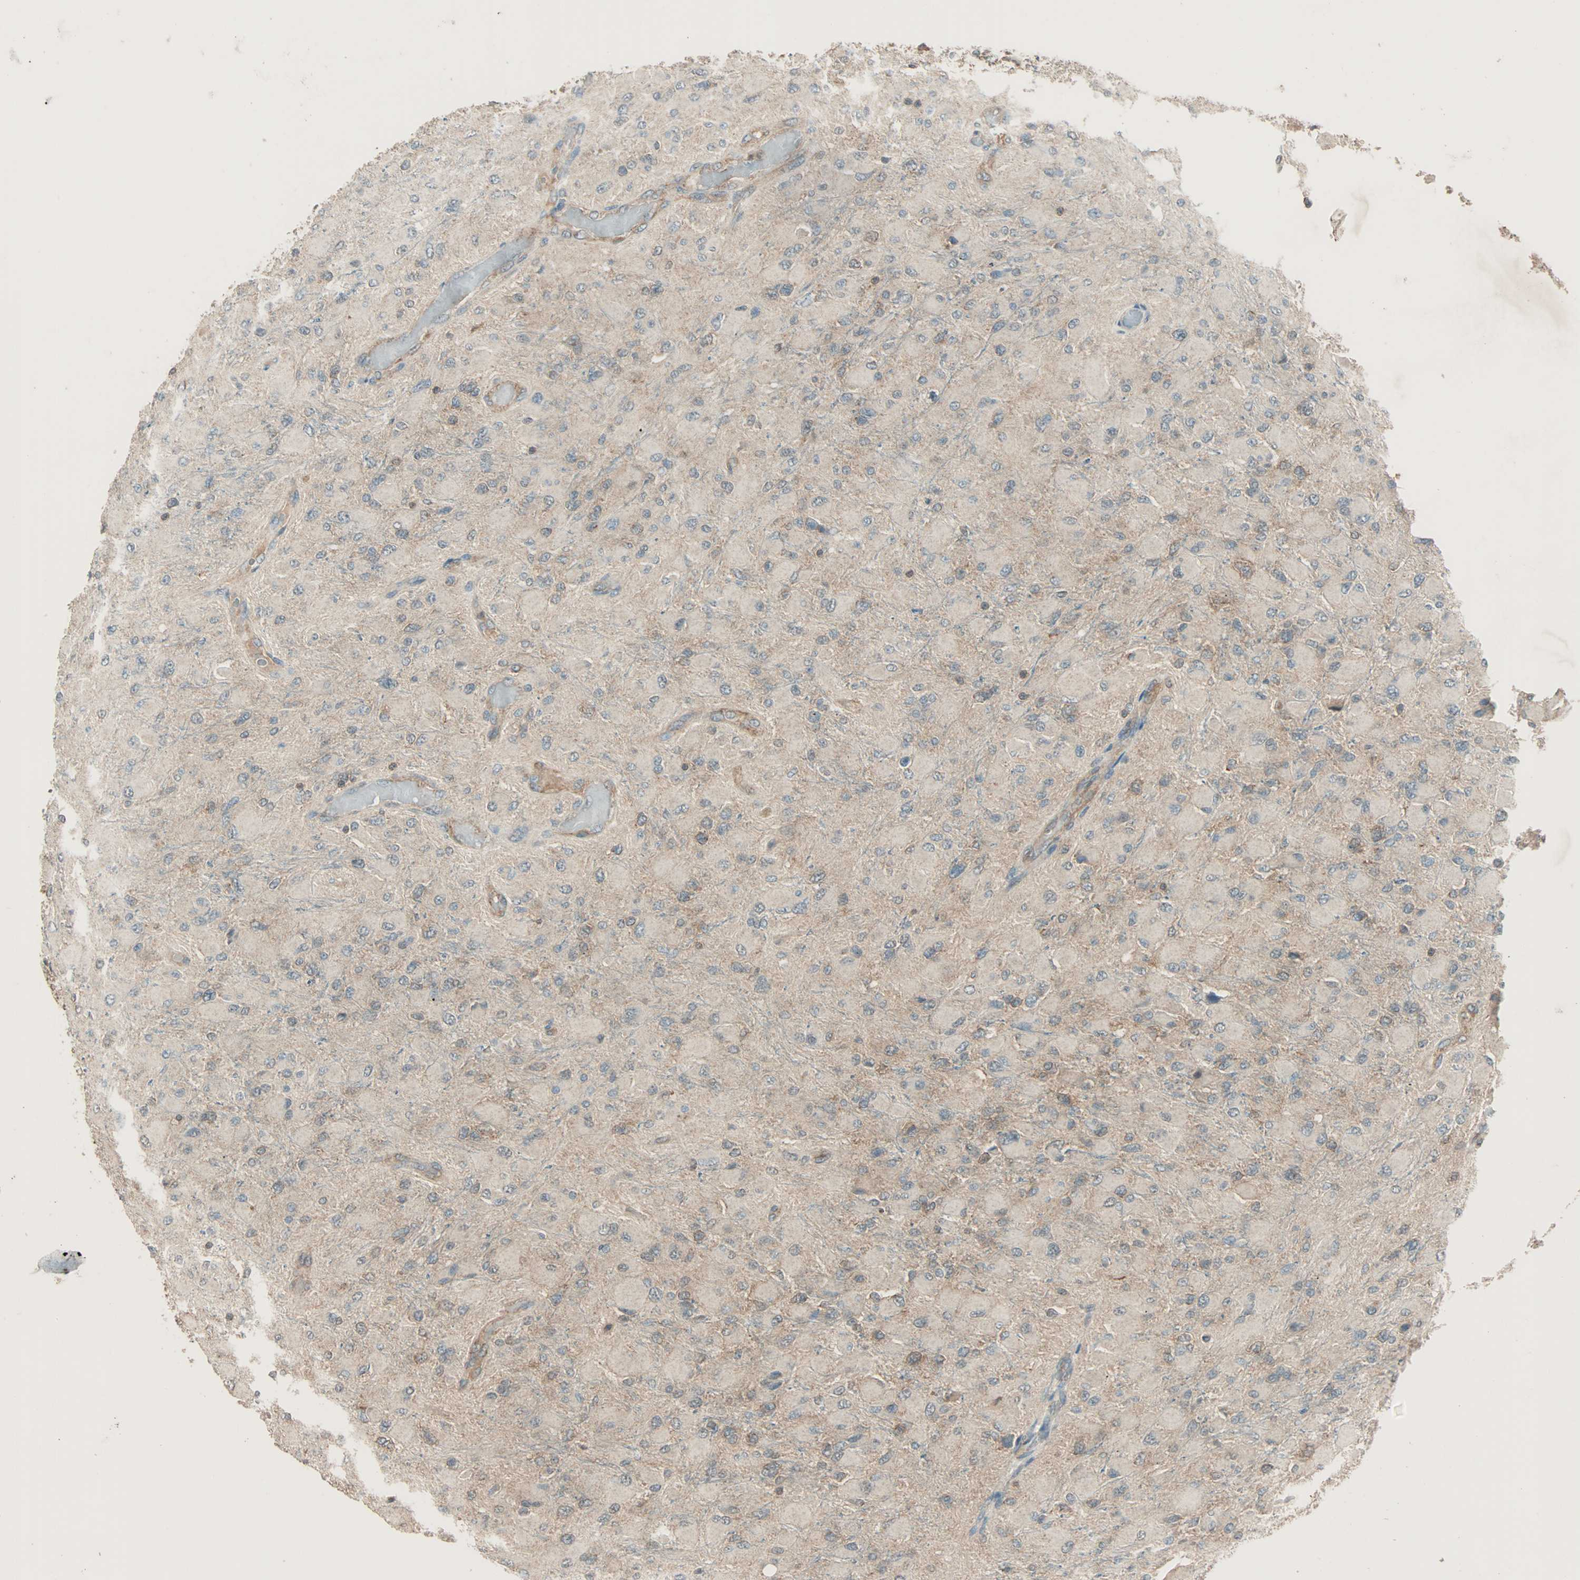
{"staining": {"intensity": "weak", "quantity": "25%-75%", "location": "cytoplasmic/membranous"}, "tissue": "glioma", "cell_type": "Tumor cells", "image_type": "cancer", "snomed": [{"axis": "morphology", "description": "Glioma, malignant, High grade"}, {"axis": "topography", "description": "Cerebral cortex"}], "caption": "An image showing weak cytoplasmic/membranous expression in about 25%-75% of tumor cells in malignant high-grade glioma, as visualized by brown immunohistochemical staining.", "gene": "MAP3K21", "patient": {"sex": "female", "age": 36}}